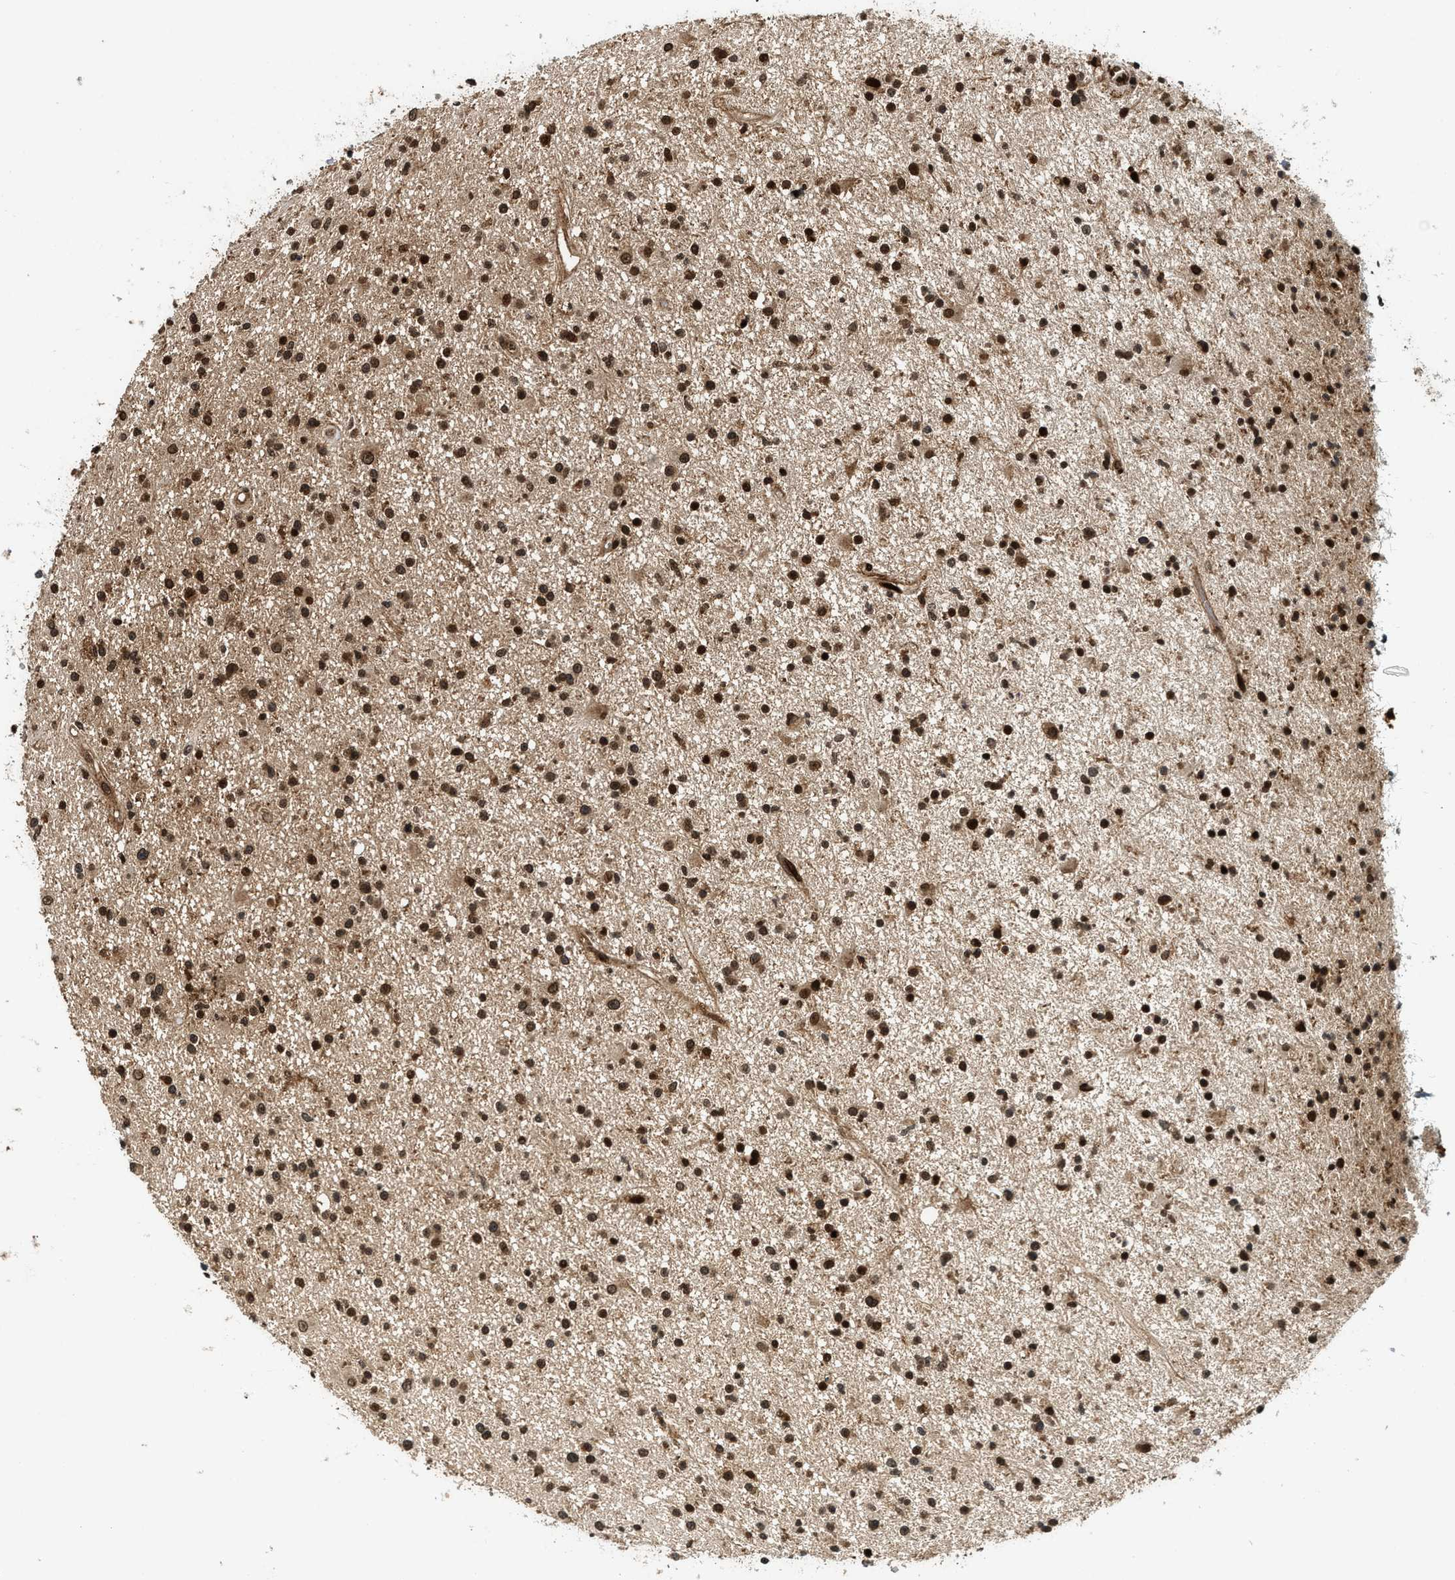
{"staining": {"intensity": "strong", "quantity": ">75%", "location": "cytoplasmic/membranous,nuclear"}, "tissue": "glioma", "cell_type": "Tumor cells", "image_type": "cancer", "snomed": [{"axis": "morphology", "description": "Glioma, malignant, High grade"}, {"axis": "topography", "description": "Brain"}], "caption": "About >75% of tumor cells in malignant glioma (high-grade) display strong cytoplasmic/membranous and nuclear protein expression as visualized by brown immunohistochemical staining.", "gene": "MDM2", "patient": {"sex": "male", "age": 33}}